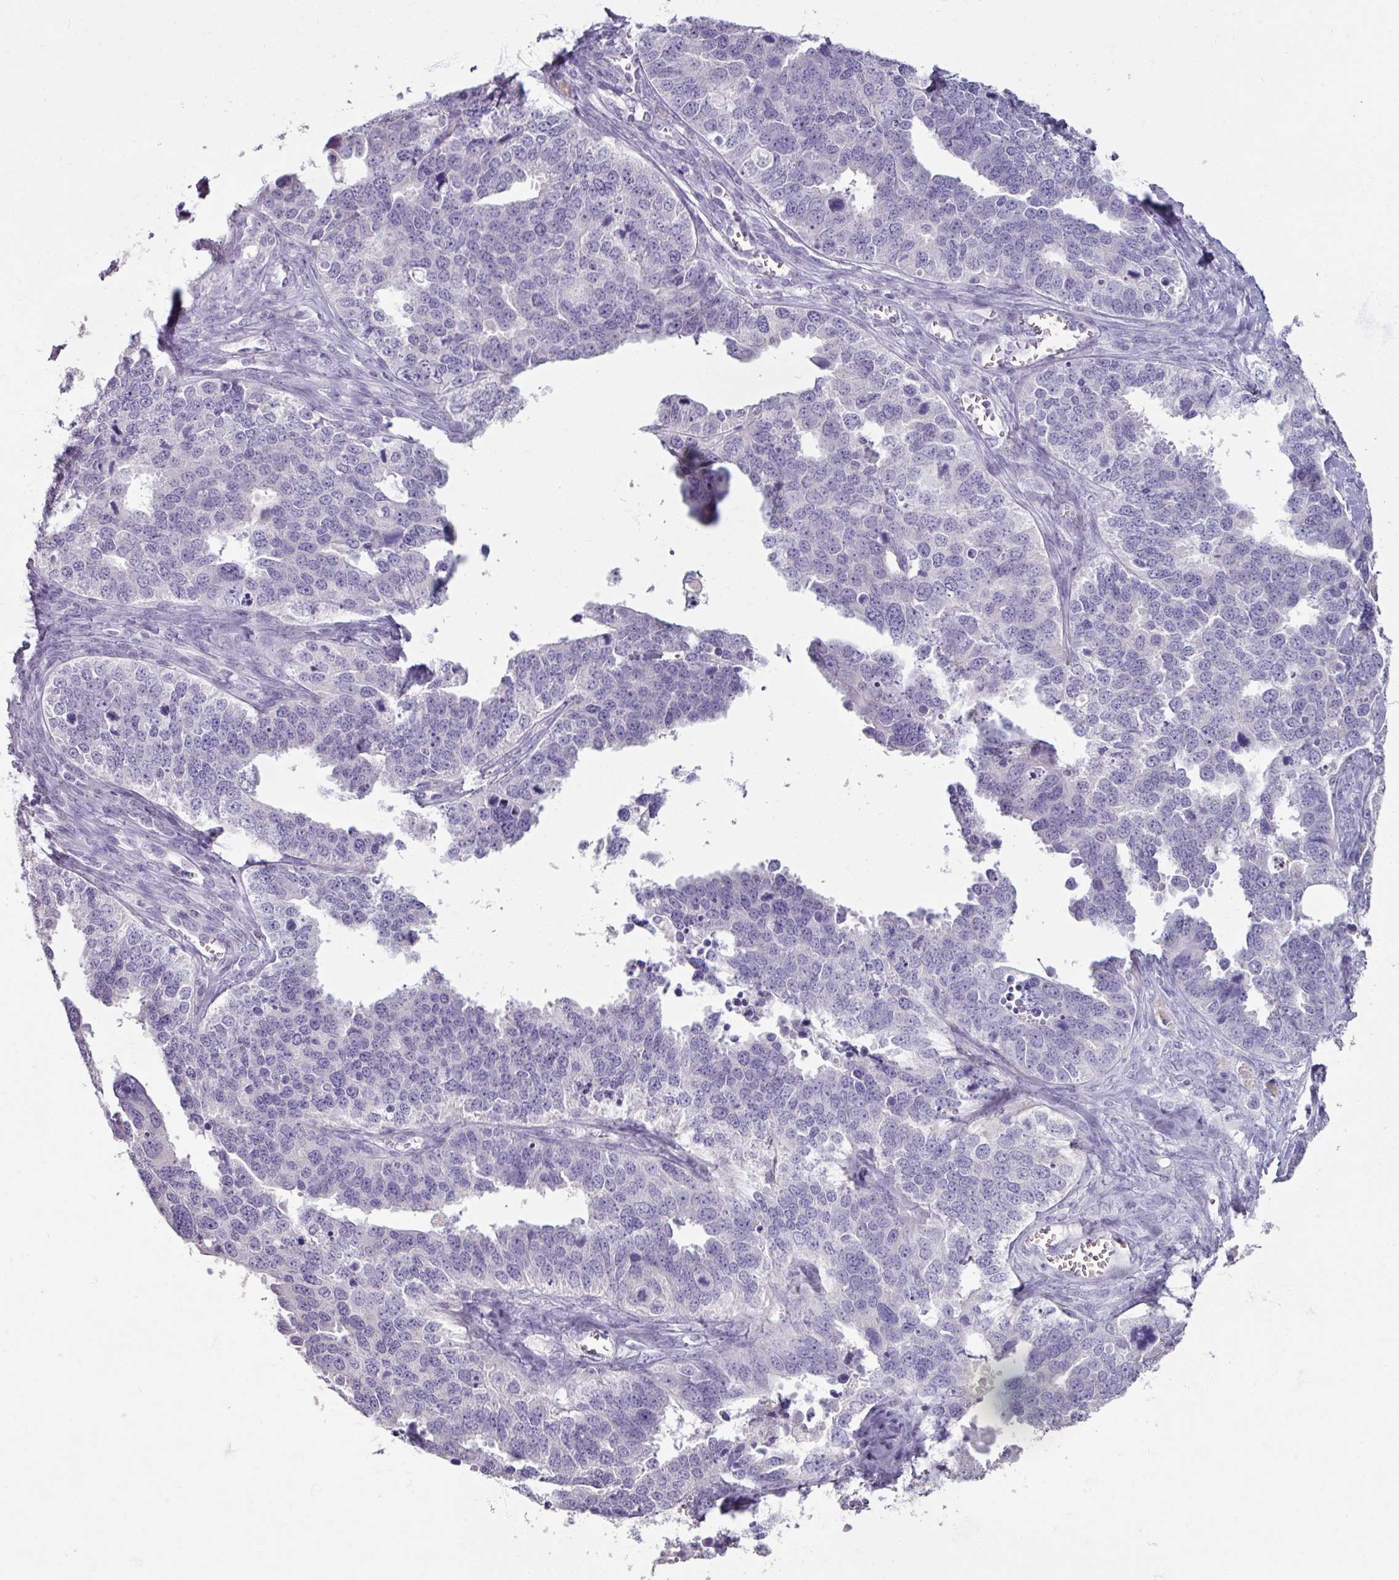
{"staining": {"intensity": "negative", "quantity": "none", "location": "none"}, "tissue": "ovarian cancer", "cell_type": "Tumor cells", "image_type": "cancer", "snomed": [{"axis": "morphology", "description": "Cystadenocarcinoma, serous, NOS"}, {"axis": "topography", "description": "Ovary"}], "caption": "This histopathology image is of ovarian cancer (serous cystadenocarcinoma) stained with immunohistochemistry (IHC) to label a protein in brown with the nuclei are counter-stained blue. There is no staining in tumor cells. The staining was performed using DAB (3,3'-diaminobenzidine) to visualize the protein expression in brown, while the nuclei were stained in blue with hematoxylin (Magnification: 20x).", "gene": "SLC27A5", "patient": {"sex": "female", "age": 76}}